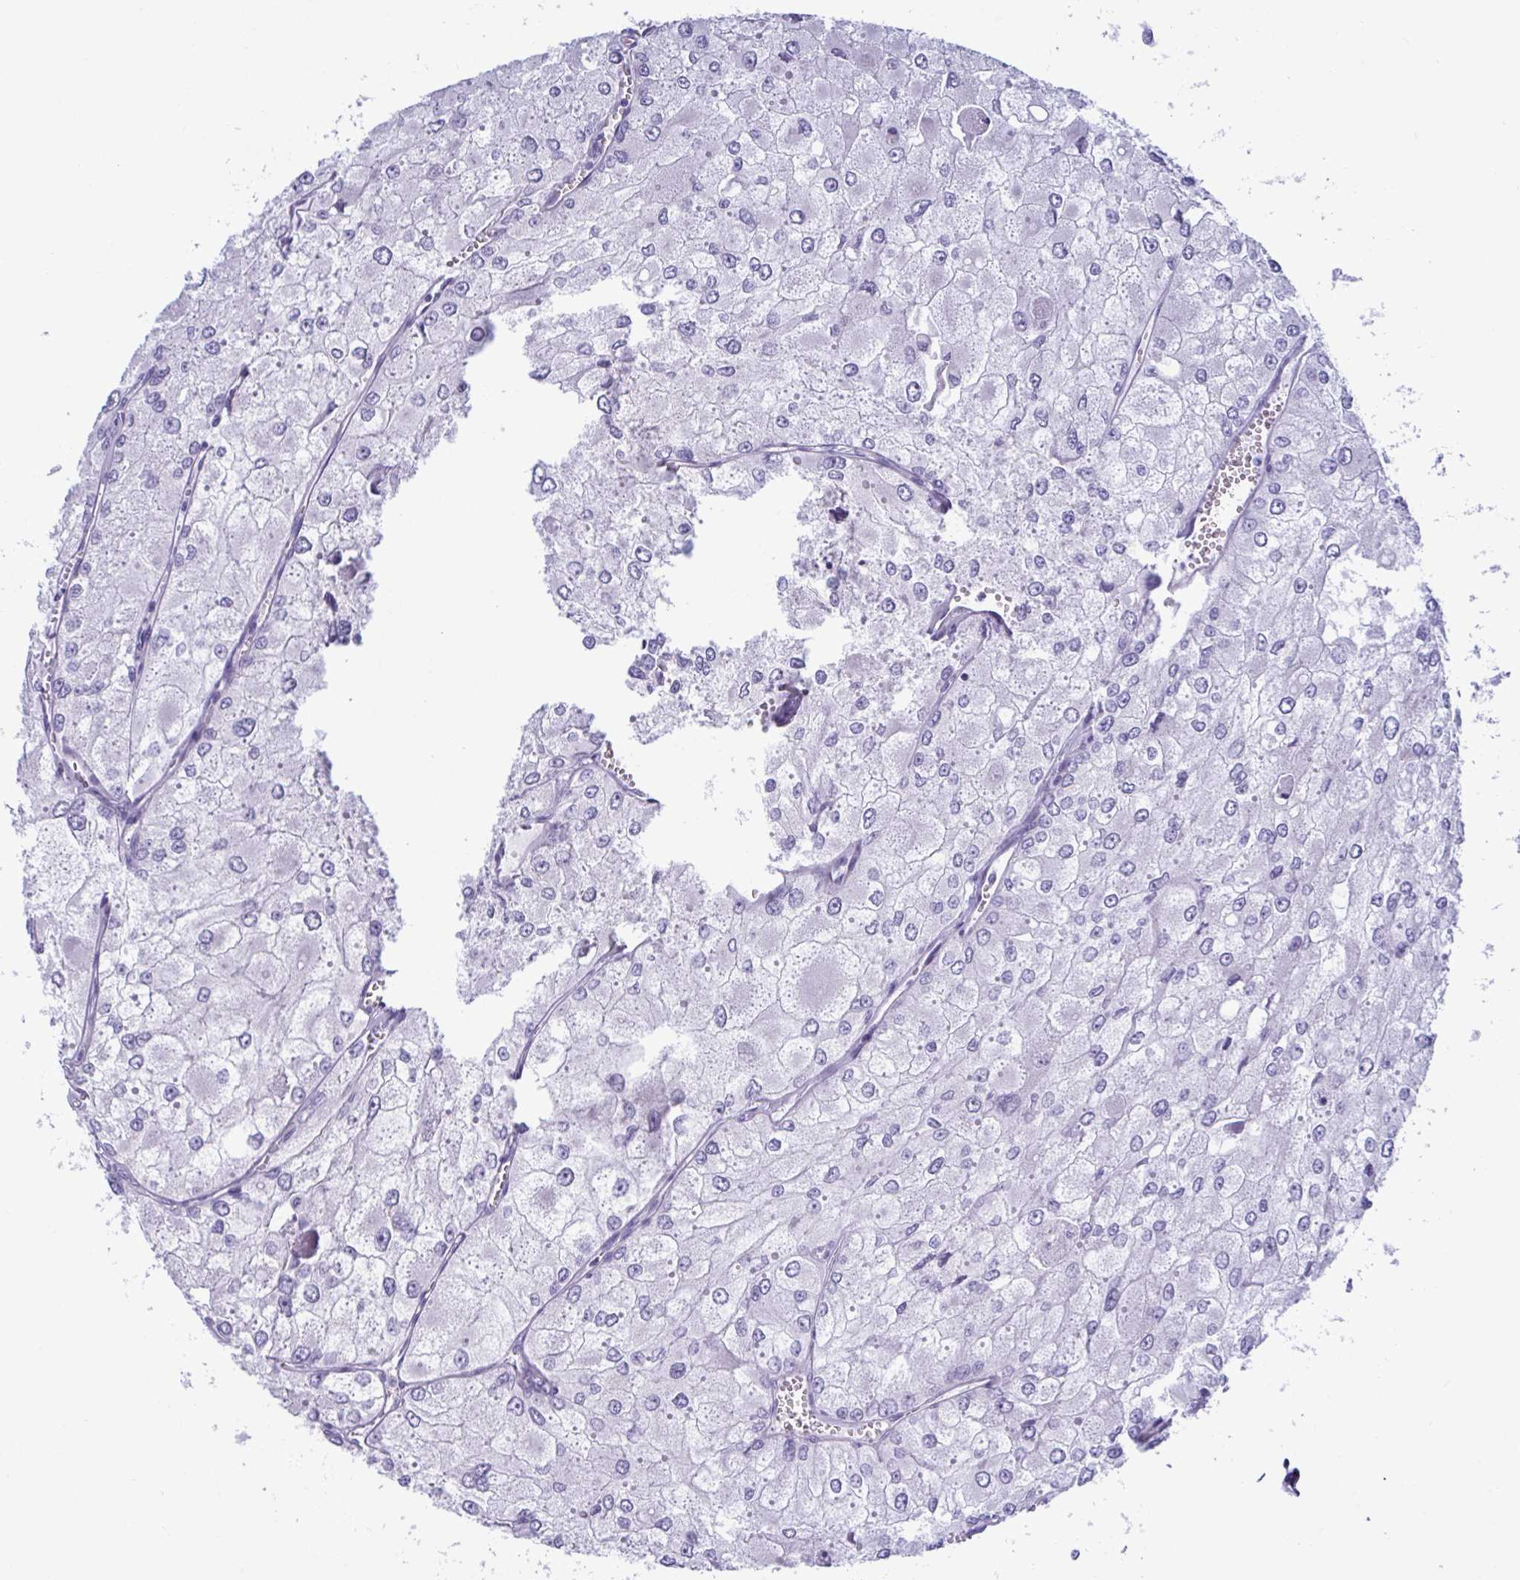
{"staining": {"intensity": "negative", "quantity": "none", "location": "none"}, "tissue": "renal cancer", "cell_type": "Tumor cells", "image_type": "cancer", "snomed": [{"axis": "morphology", "description": "Adenocarcinoma, NOS"}, {"axis": "topography", "description": "Kidney"}], "caption": "Immunohistochemical staining of human renal adenocarcinoma reveals no significant expression in tumor cells.", "gene": "MED11", "patient": {"sex": "female", "age": 70}}